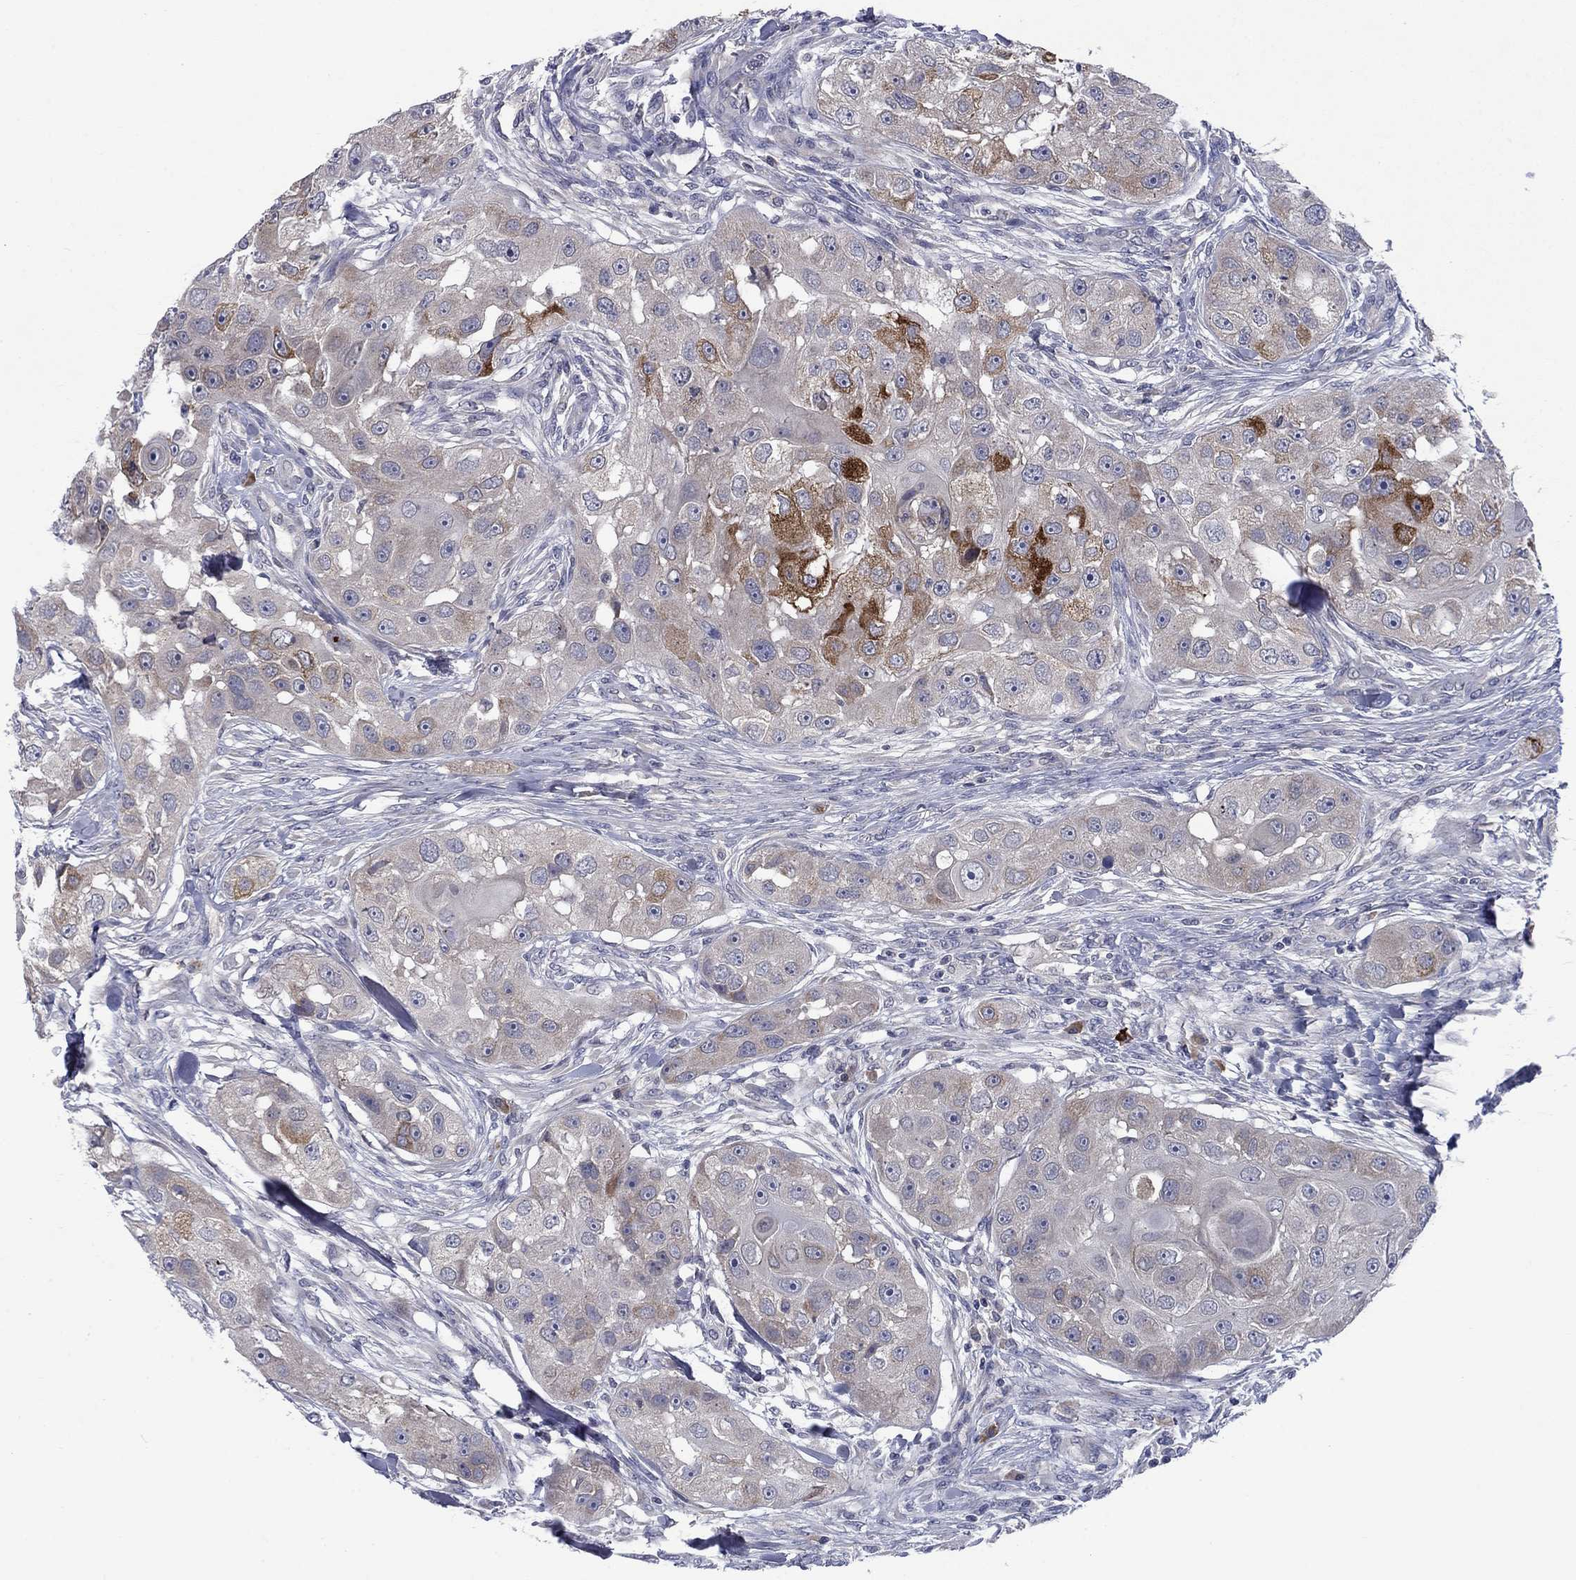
{"staining": {"intensity": "strong", "quantity": "<25%", "location": "cytoplasmic/membranous"}, "tissue": "head and neck cancer", "cell_type": "Tumor cells", "image_type": "cancer", "snomed": [{"axis": "morphology", "description": "Squamous cell carcinoma, NOS"}, {"axis": "topography", "description": "Head-Neck"}], "caption": "Strong cytoplasmic/membranous protein positivity is identified in approximately <25% of tumor cells in head and neck cancer. Using DAB (brown) and hematoxylin (blue) stains, captured at high magnification using brightfield microscopy.", "gene": "CACNA1A", "patient": {"sex": "male", "age": 51}}